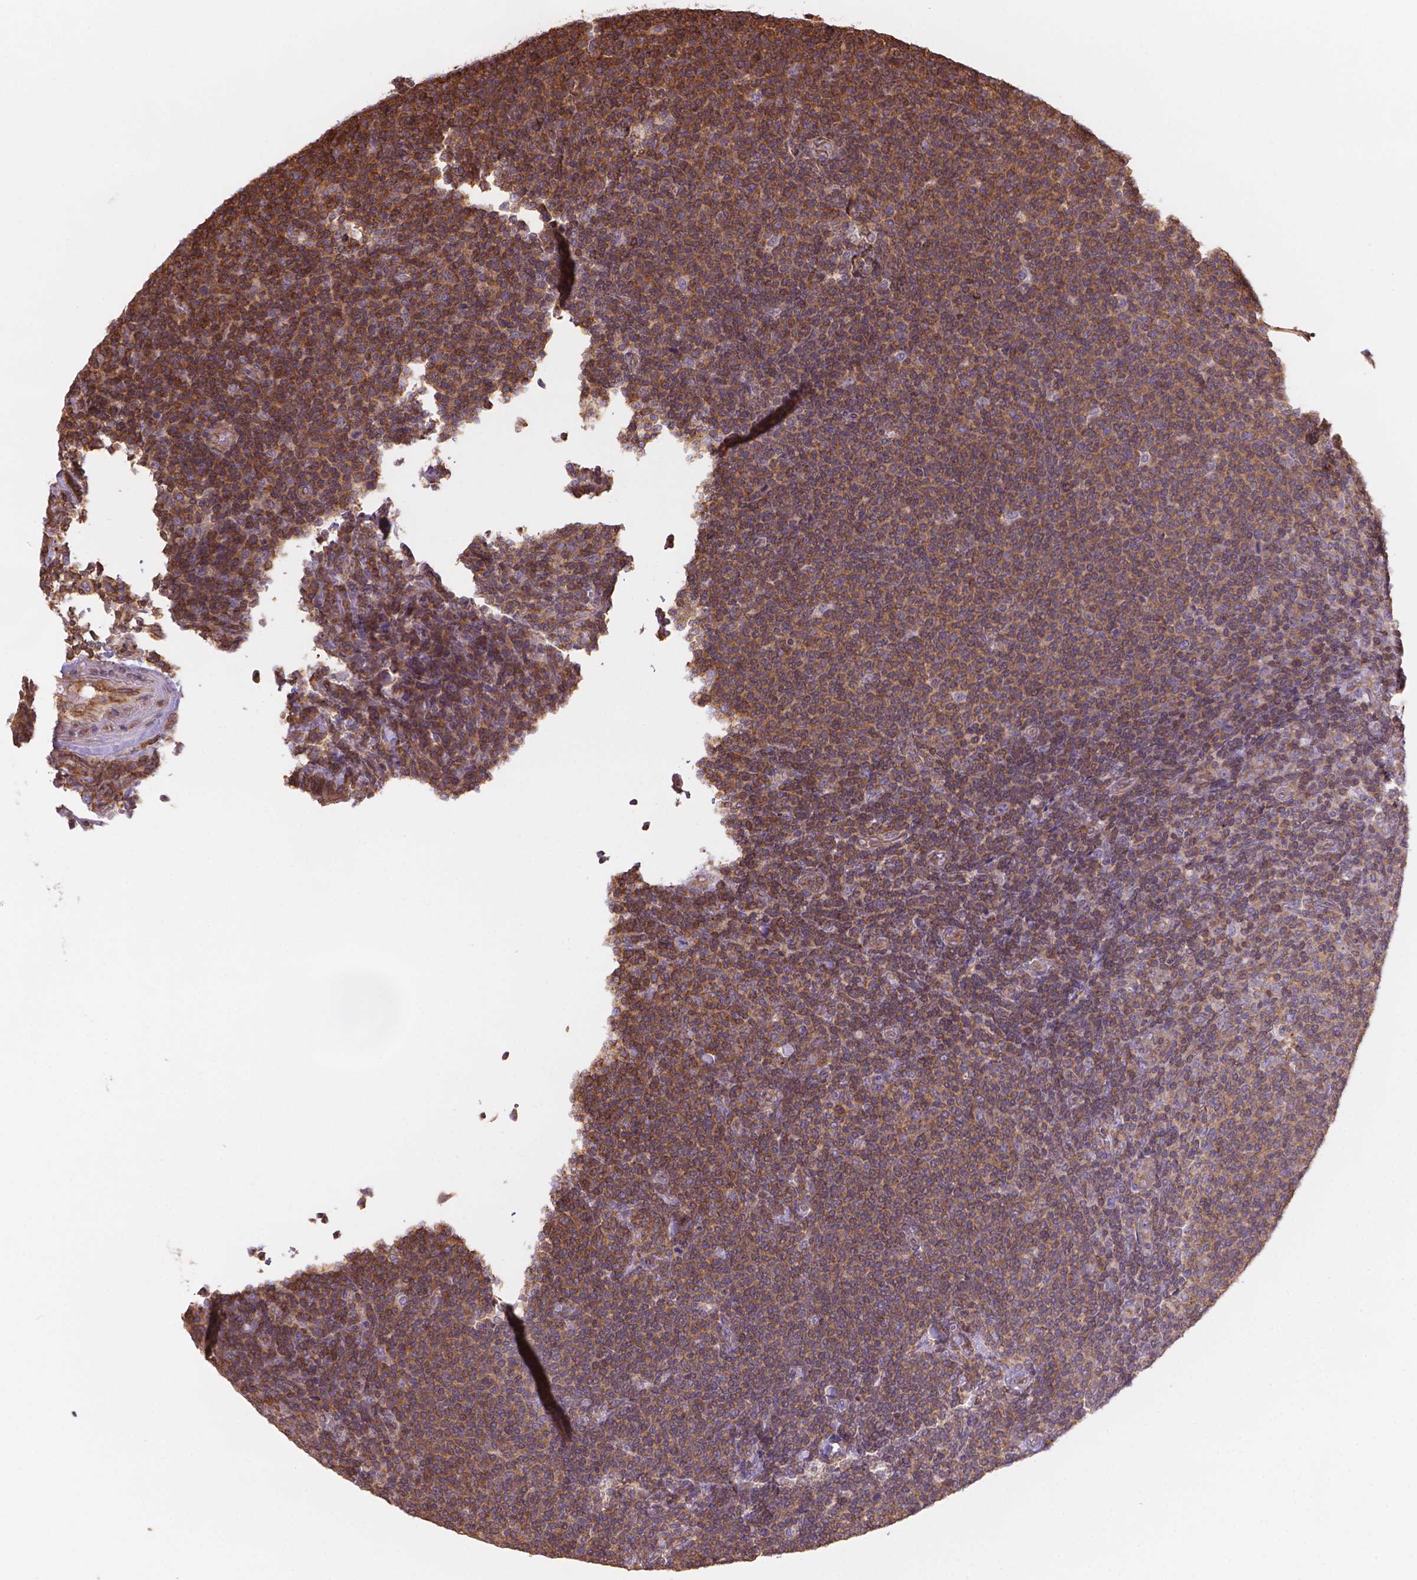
{"staining": {"intensity": "moderate", "quantity": "25%-75%", "location": "cytoplasmic/membranous"}, "tissue": "lymphoma", "cell_type": "Tumor cells", "image_type": "cancer", "snomed": [{"axis": "morphology", "description": "Malignant lymphoma, non-Hodgkin's type, Low grade"}, {"axis": "topography", "description": "Lymph node"}], "caption": "Approximately 25%-75% of tumor cells in lymphoma exhibit moderate cytoplasmic/membranous protein staining as visualized by brown immunohistochemical staining.", "gene": "DMWD", "patient": {"sex": "male", "age": 52}}